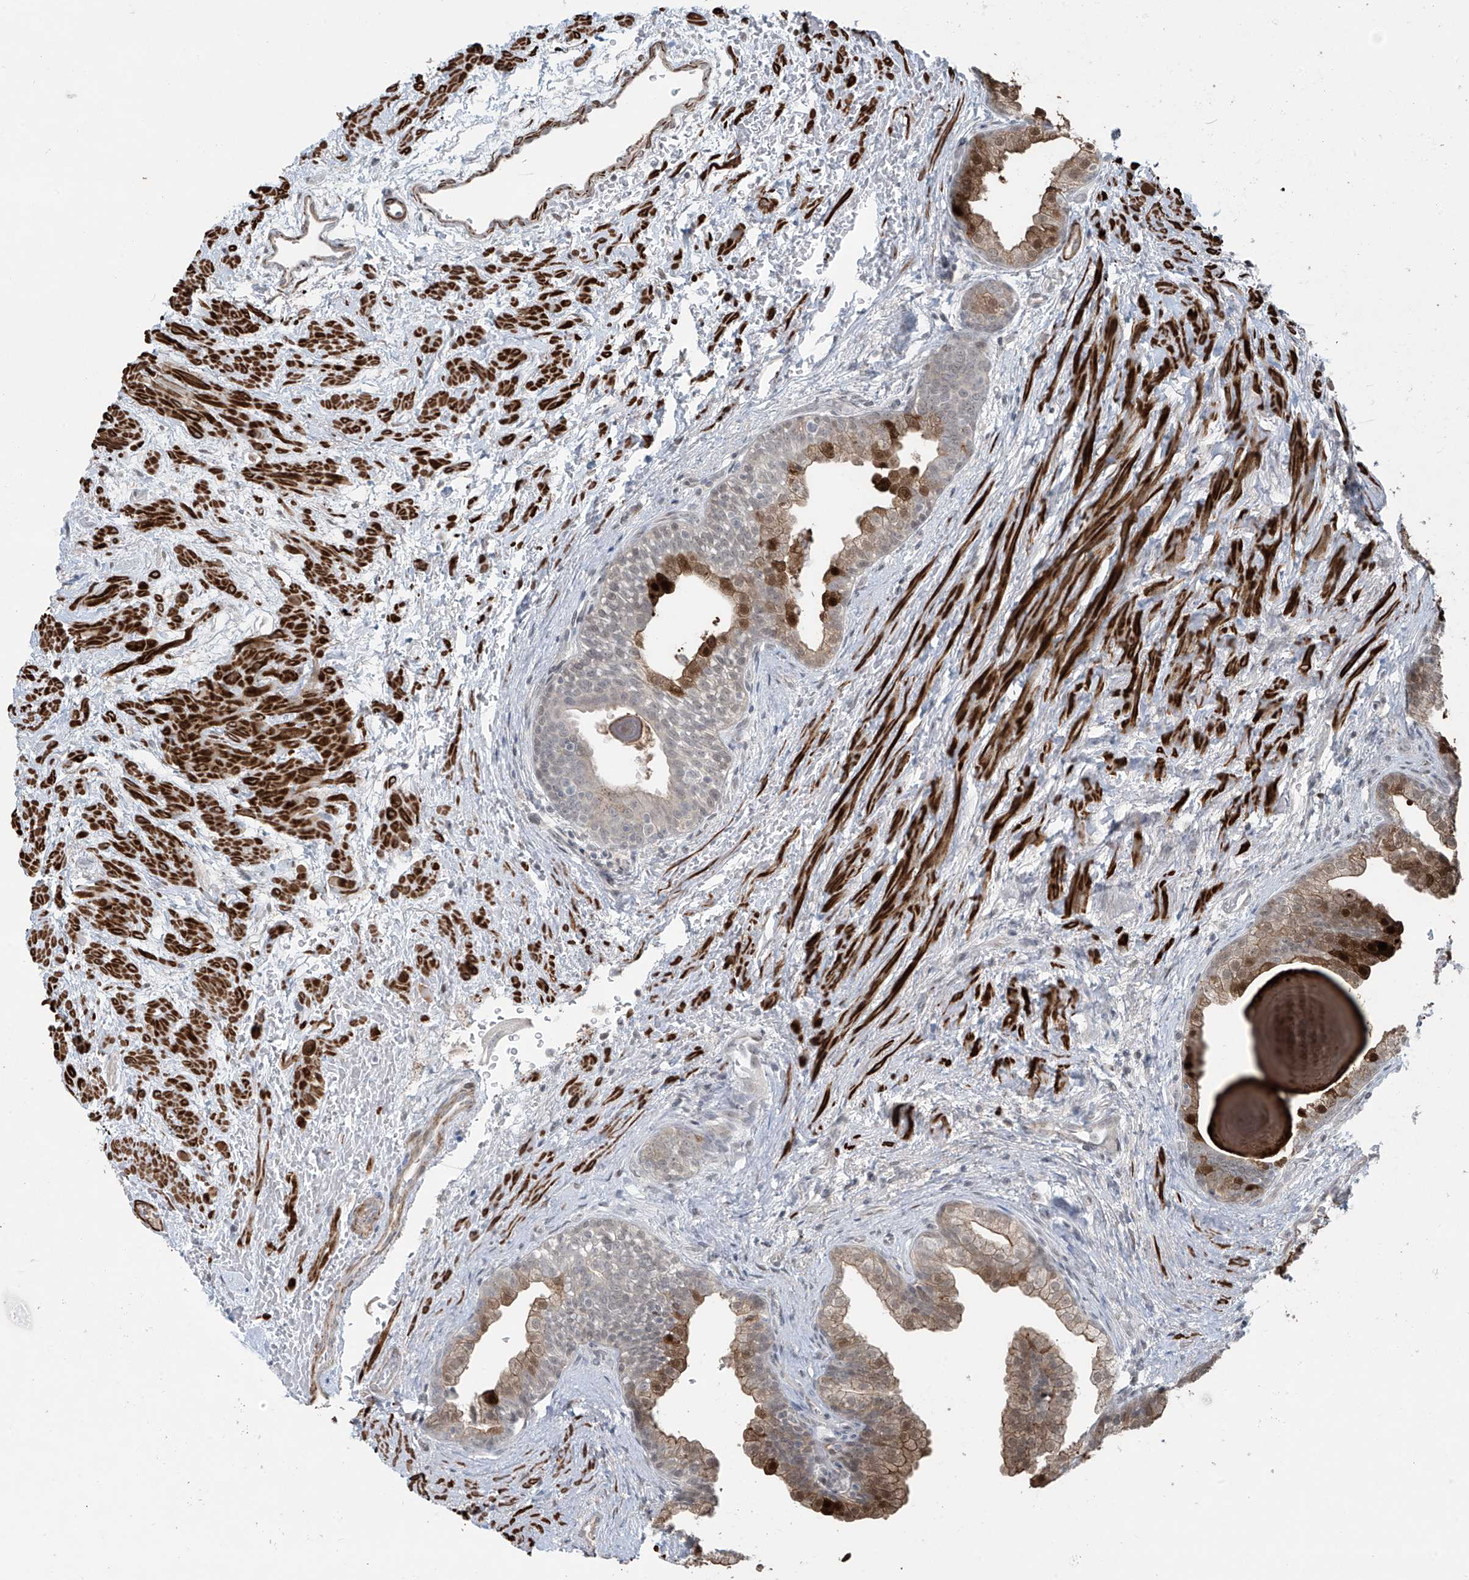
{"staining": {"intensity": "moderate", "quantity": "<25%", "location": "cytoplasmic/membranous,nuclear"}, "tissue": "prostate", "cell_type": "Glandular cells", "image_type": "normal", "snomed": [{"axis": "morphology", "description": "Normal tissue, NOS"}, {"axis": "topography", "description": "Prostate"}], "caption": "The immunohistochemical stain highlights moderate cytoplasmic/membranous,nuclear staining in glandular cells of unremarkable prostate.", "gene": "RASGEF1A", "patient": {"sex": "male", "age": 48}}